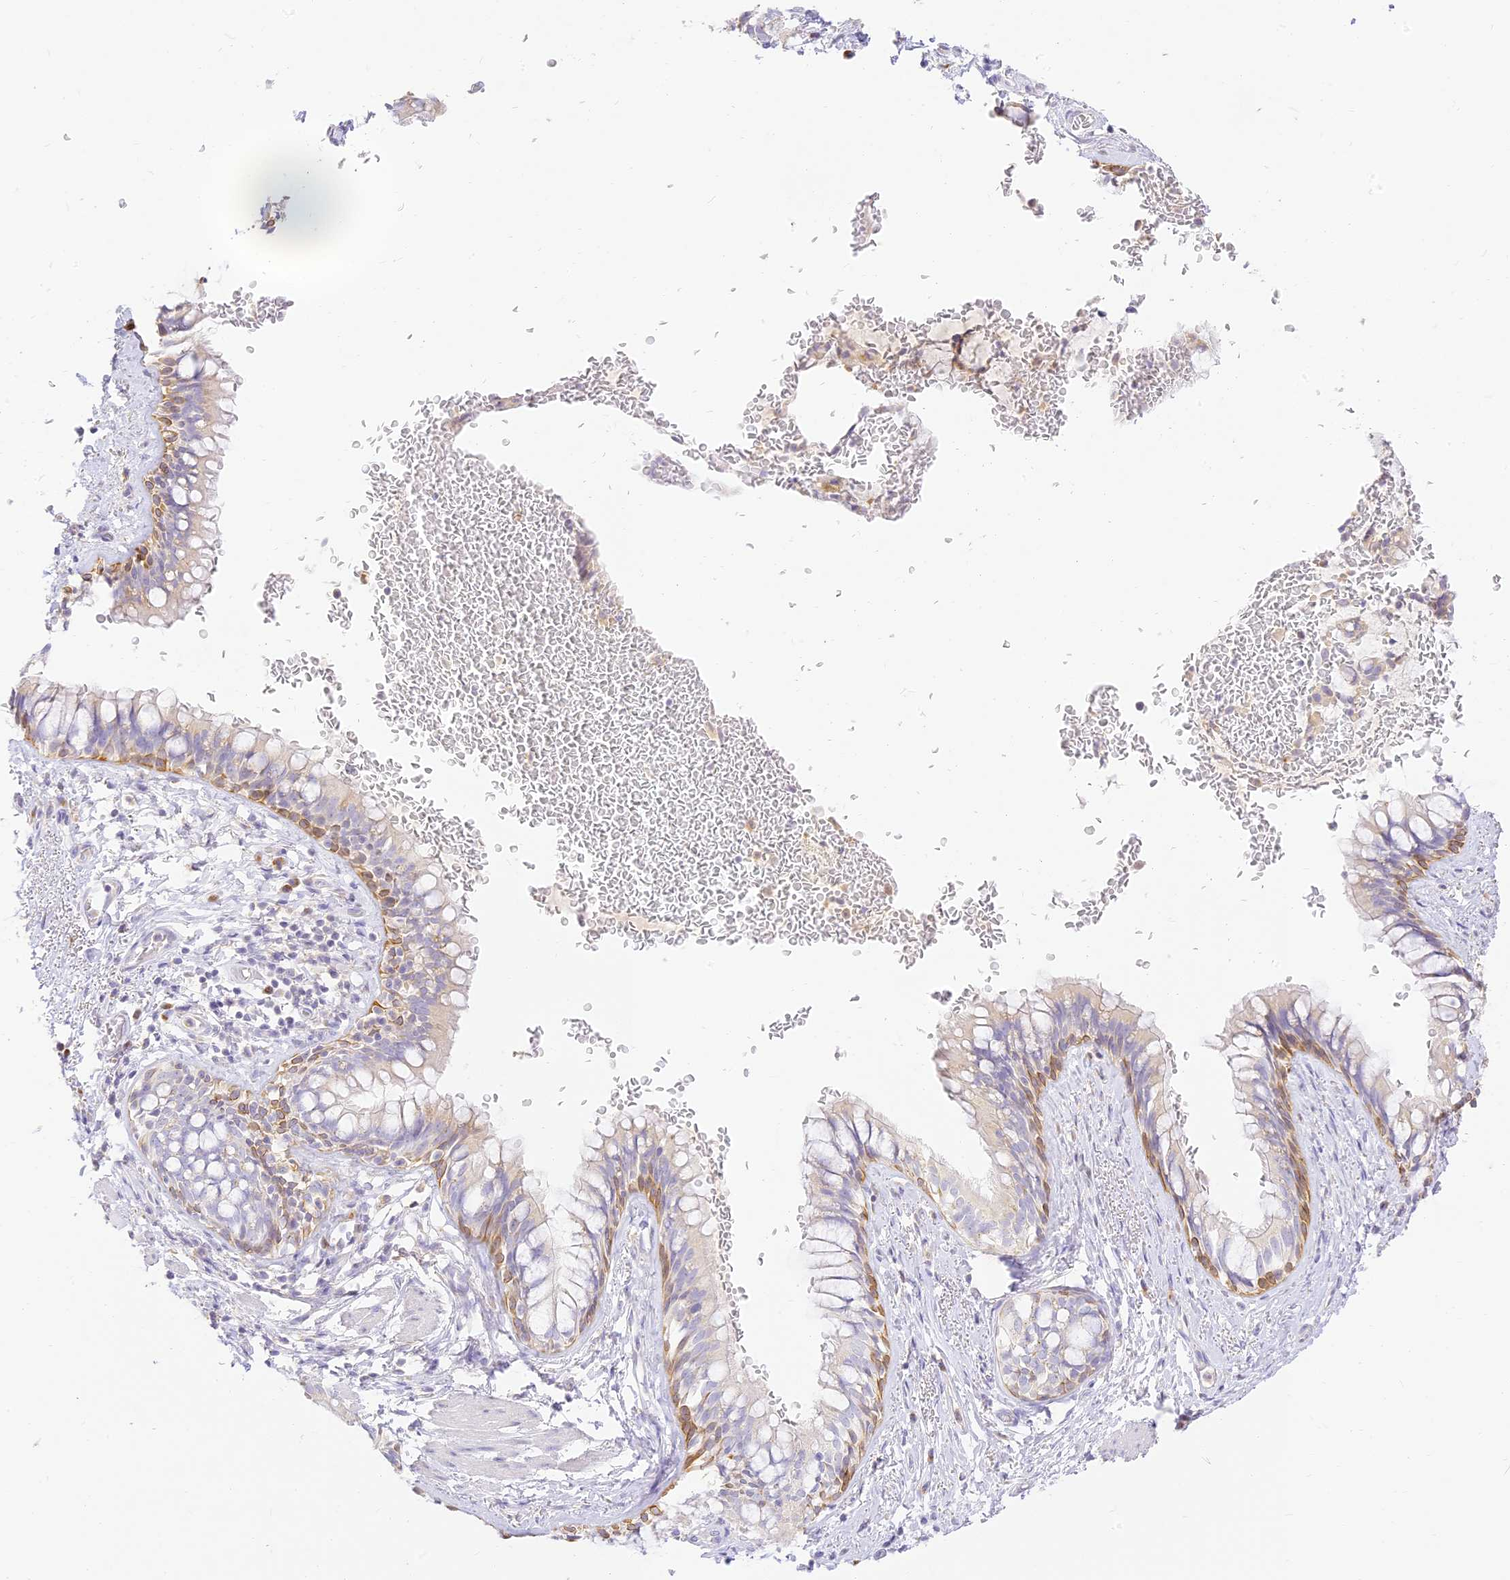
{"staining": {"intensity": "moderate", "quantity": "<25%", "location": "cytoplasmic/membranous"}, "tissue": "bronchus", "cell_type": "Respiratory epithelial cells", "image_type": "normal", "snomed": [{"axis": "morphology", "description": "Normal tissue, NOS"}, {"axis": "topography", "description": "Cartilage tissue"}, {"axis": "topography", "description": "Bronchus"}], "caption": "Immunohistochemical staining of benign bronchus shows <25% levels of moderate cytoplasmic/membranous protein expression in approximately <25% of respiratory epithelial cells.", "gene": "SEC13", "patient": {"sex": "female", "age": 36}}